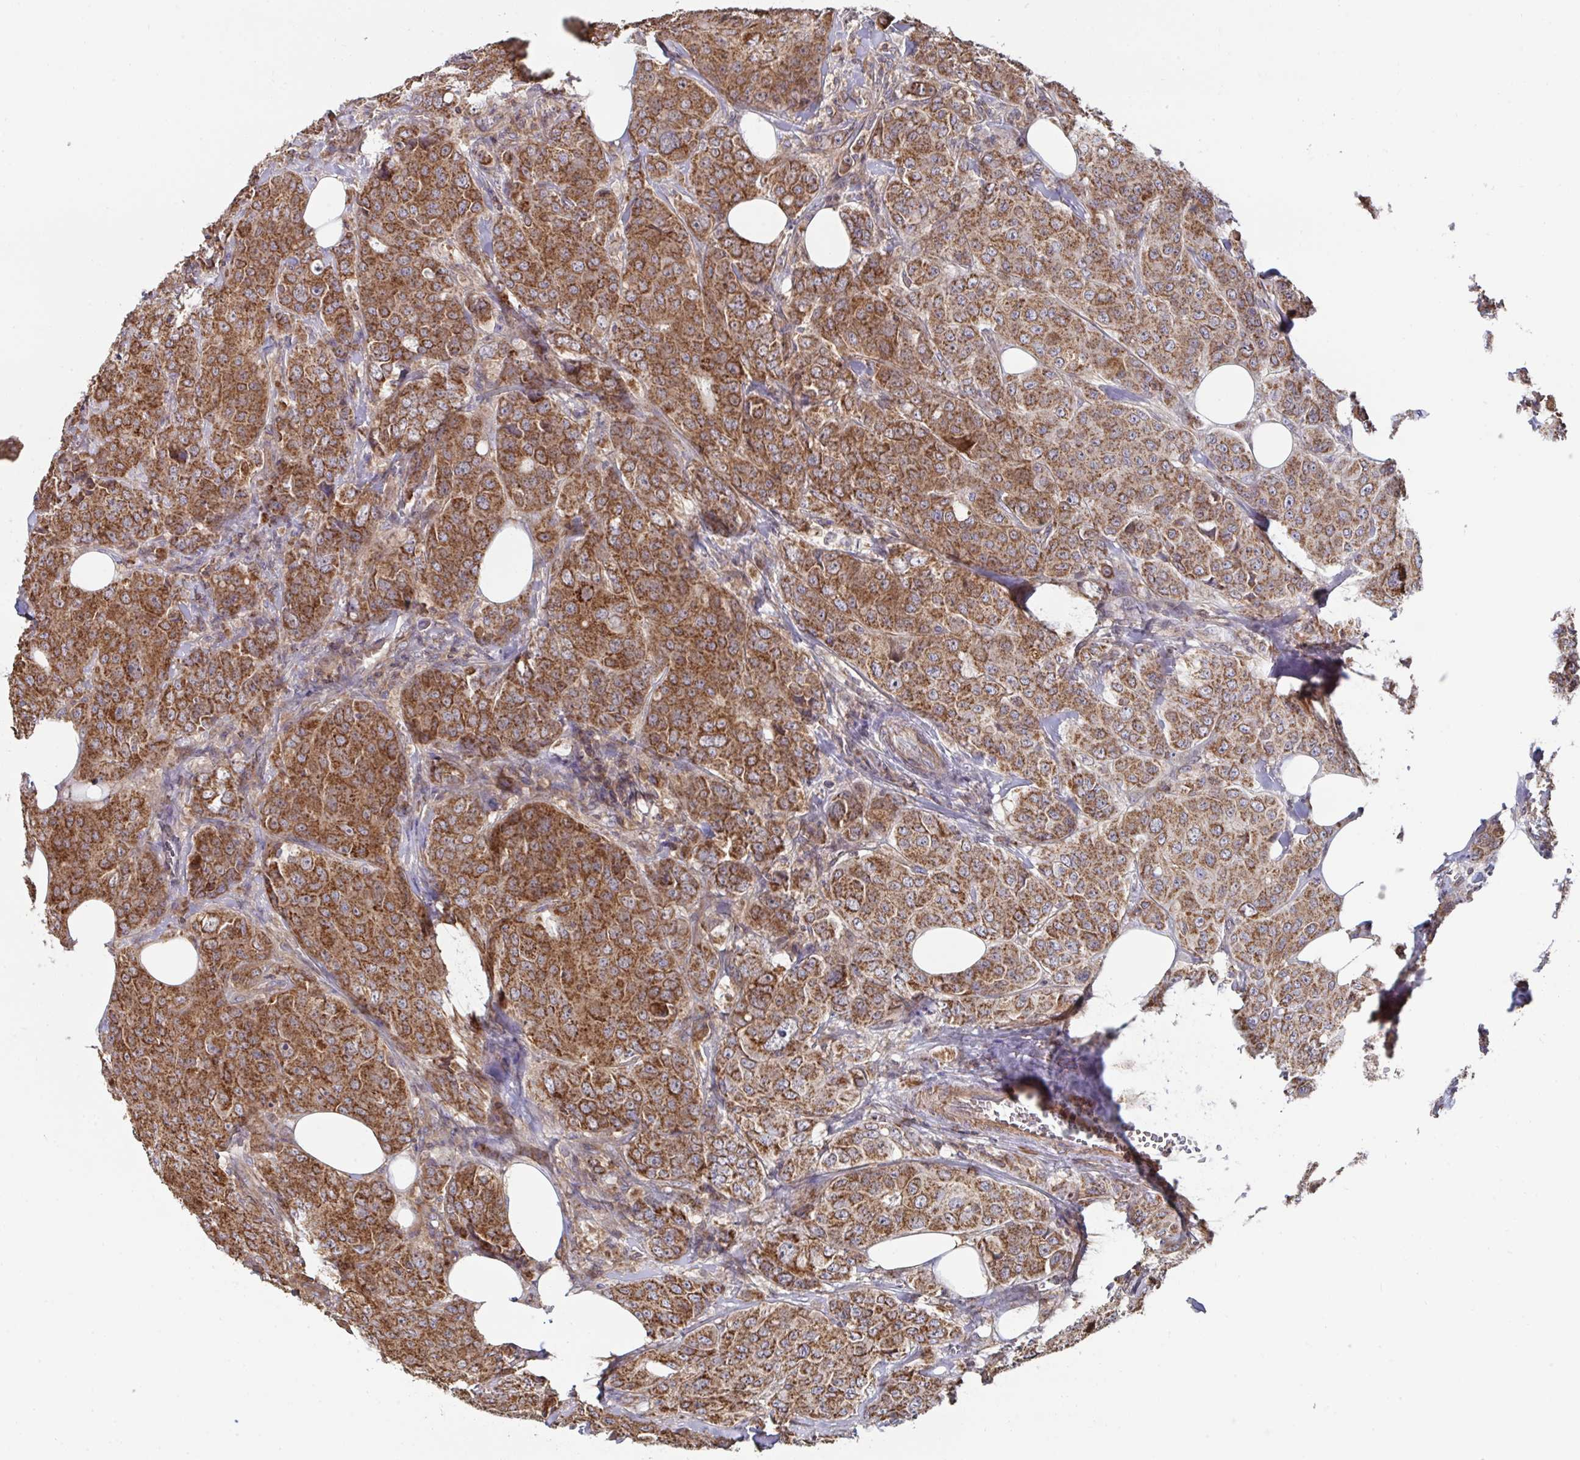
{"staining": {"intensity": "moderate", "quantity": ">75%", "location": "cytoplasmic/membranous"}, "tissue": "breast cancer", "cell_type": "Tumor cells", "image_type": "cancer", "snomed": [{"axis": "morphology", "description": "Duct carcinoma"}, {"axis": "topography", "description": "Breast"}], "caption": "The image displays a brown stain indicating the presence of a protein in the cytoplasmic/membranous of tumor cells in breast cancer. (DAB (3,3'-diaminobenzidine) = brown stain, brightfield microscopy at high magnification).", "gene": "DZANK1", "patient": {"sex": "female", "age": 43}}